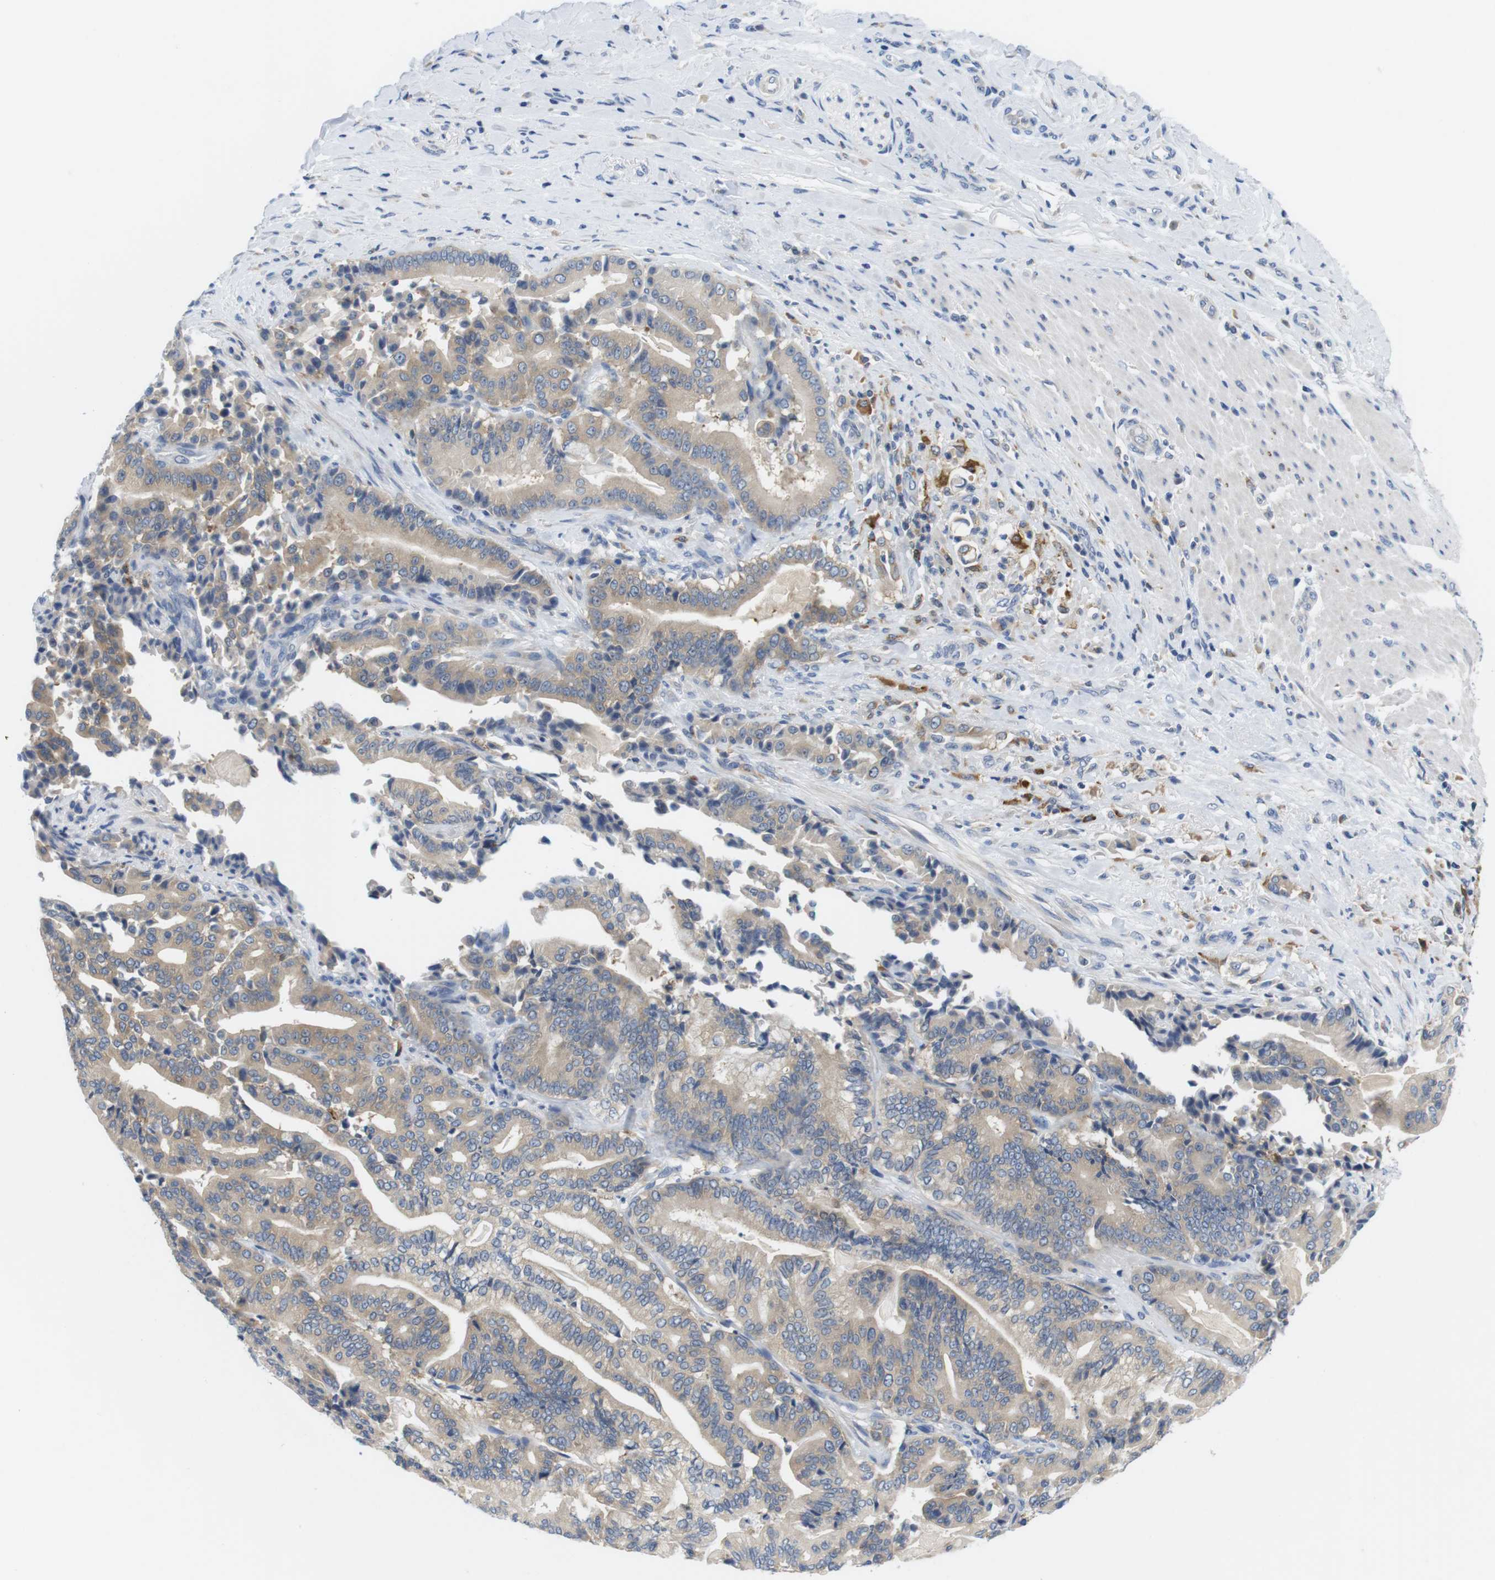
{"staining": {"intensity": "weak", "quantity": ">75%", "location": "cytoplasmic/membranous"}, "tissue": "pancreatic cancer", "cell_type": "Tumor cells", "image_type": "cancer", "snomed": [{"axis": "morphology", "description": "Normal tissue, NOS"}, {"axis": "morphology", "description": "Adenocarcinoma, NOS"}, {"axis": "topography", "description": "Pancreas"}], "caption": "Immunohistochemical staining of human pancreatic cancer (adenocarcinoma) displays low levels of weak cytoplasmic/membranous positivity in approximately >75% of tumor cells.", "gene": "CNGA2", "patient": {"sex": "male", "age": 63}}